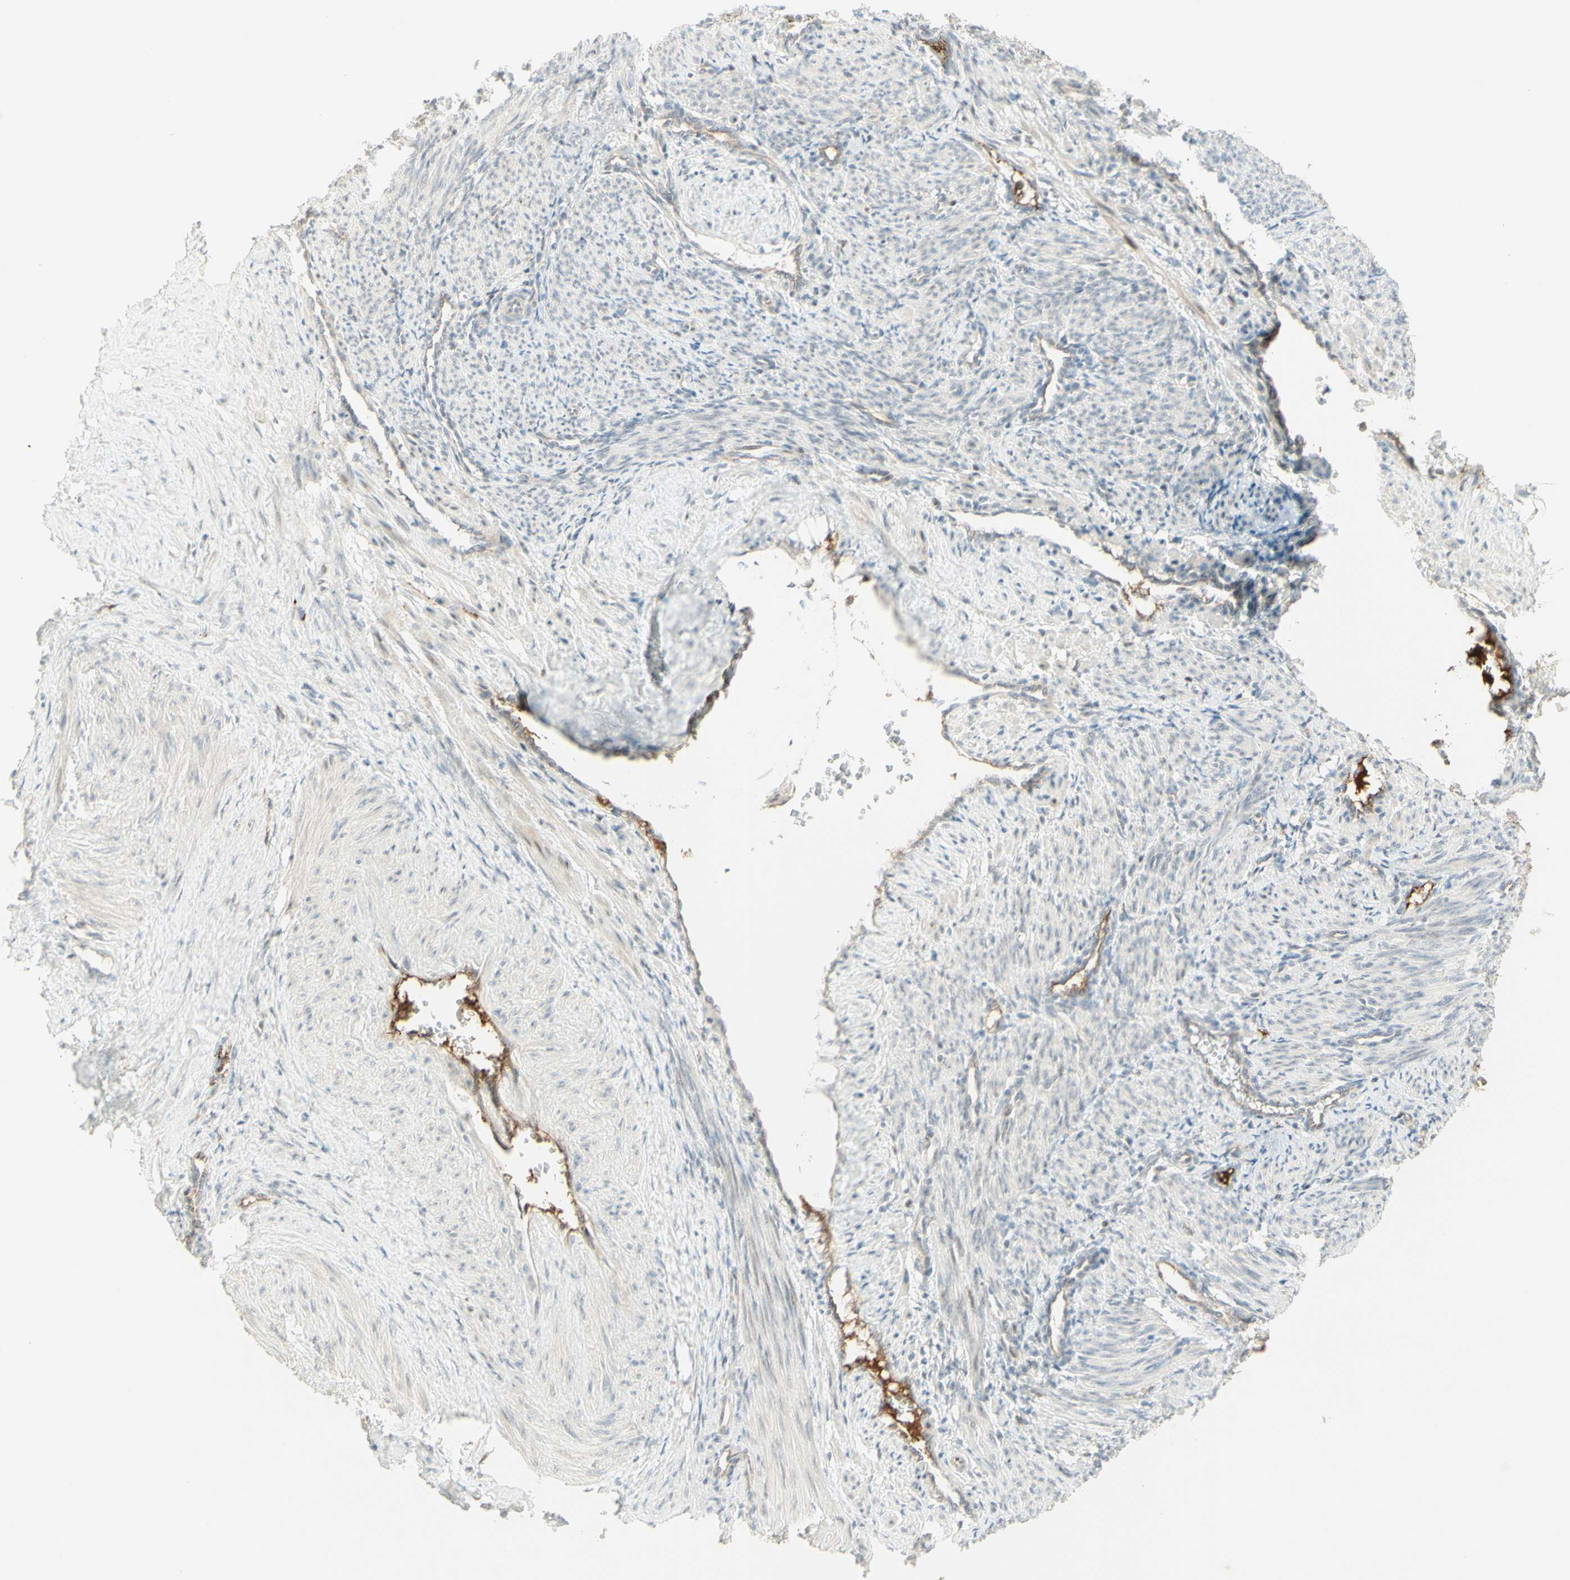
{"staining": {"intensity": "weak", "quantity": "<25%", "location": "nuclear"}, "tissue": "smooth muscle", "cell_type": "Smooth muscle cells", "image_type": "normal", "snomed": [{"axis": "morphology", "description": "Normal tissue, NOS"}, {"axis": "topography", "description": "Endometrium"}], "caption": "Image shows no significant protein positivity in smooth muscle cells of unremarkable smooth muscle.", "gene": "ANGPT2", "patient": {"sex": "female", "age": 33}}